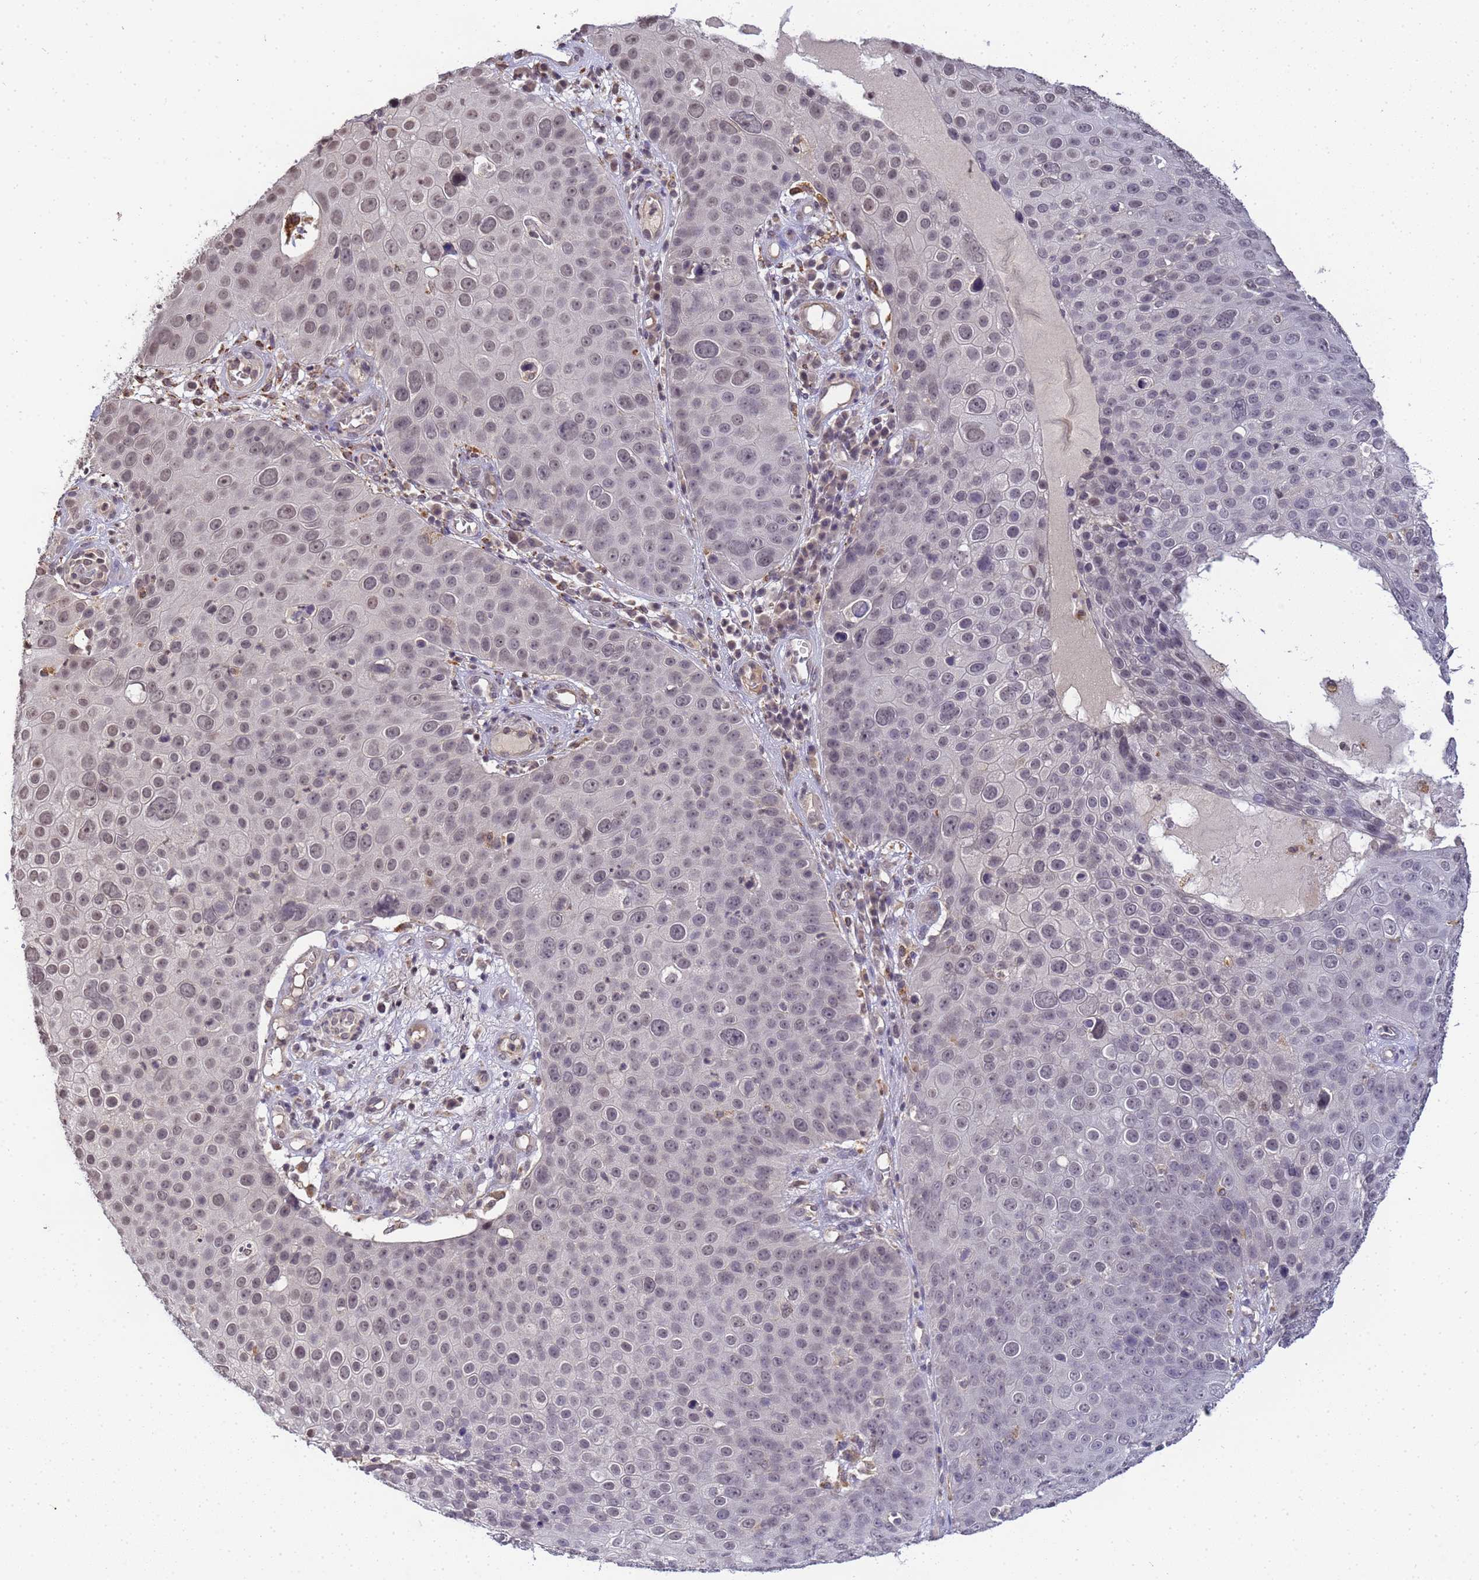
{"staining": {"intensity": "weak", "quantity": "<25%", "location": "nuclear"}, "tissue": "skin cancer", "cell_type": "Tumor cells", "image_type": "cancer", "snomed": [{"axis": "morphology", "description": "Squamous cell carcinoma, NOS"}, {"axis": "topography", "description": "Skin"}], "caption": "Immunohistochemical staining of human squamous cell carcinoma (skin) exhibits no significant expression in tumor cells.", "gene": "MYL7", "patient": {"sex": "male", "age": 71}}